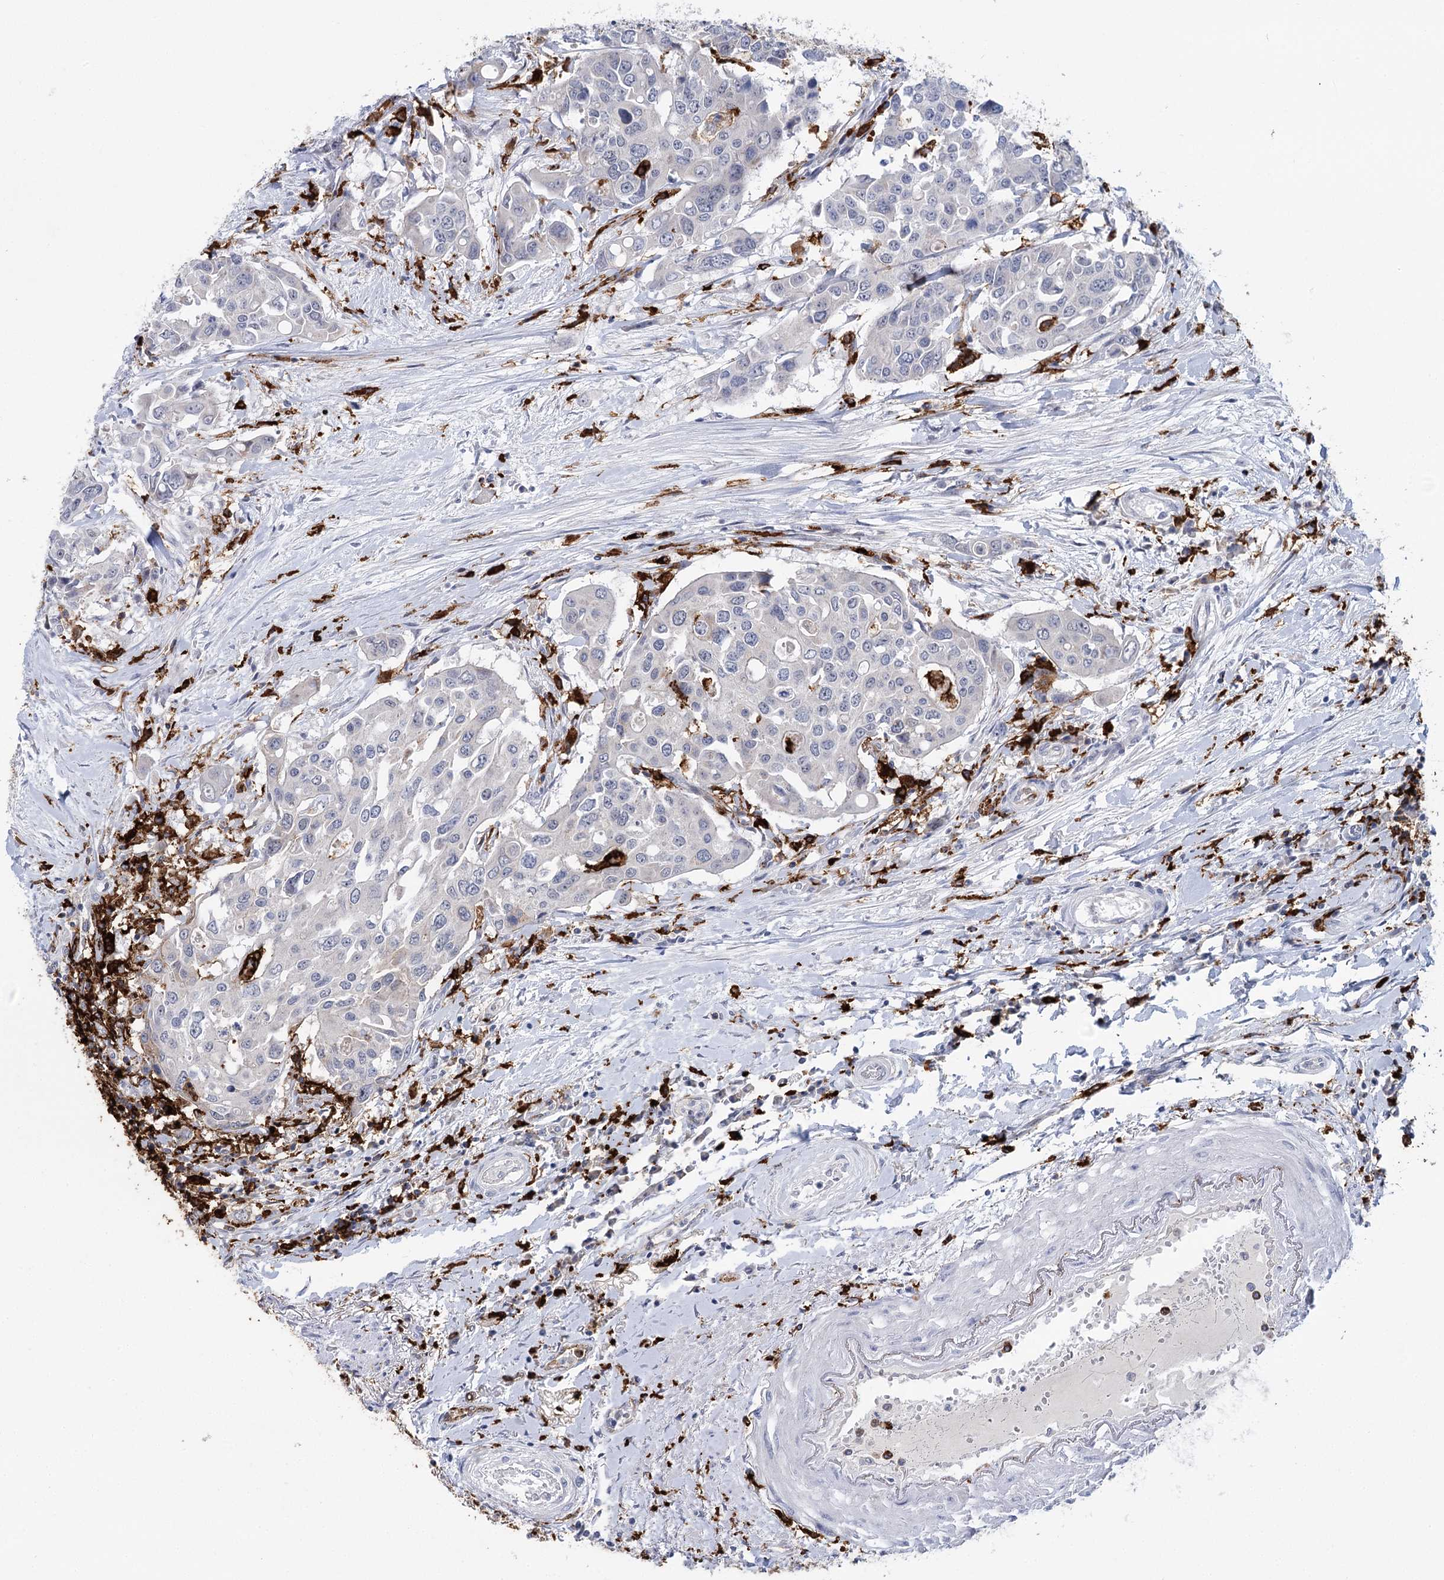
{"staining": {"intensity": "negative", "quantity": "none", "location": "none"}, "tissue": "colorectal cancer", "cell_type": "Tumor cells", "image_type": "cancer", "snomed": [{"axis": "morphology", "description": "Adenocarcinoma, NOS"}, {"axis": "topography", "description": "Colon"}], "caption": "DAB (3,3'-diaminobenzidine) immunohistochemical staining of colorectal adenocarcinoma demonstrates no significant staining in tumor cells.", "gene": "PIWIL4", "patient": {"sex": "male", "age": 77}}